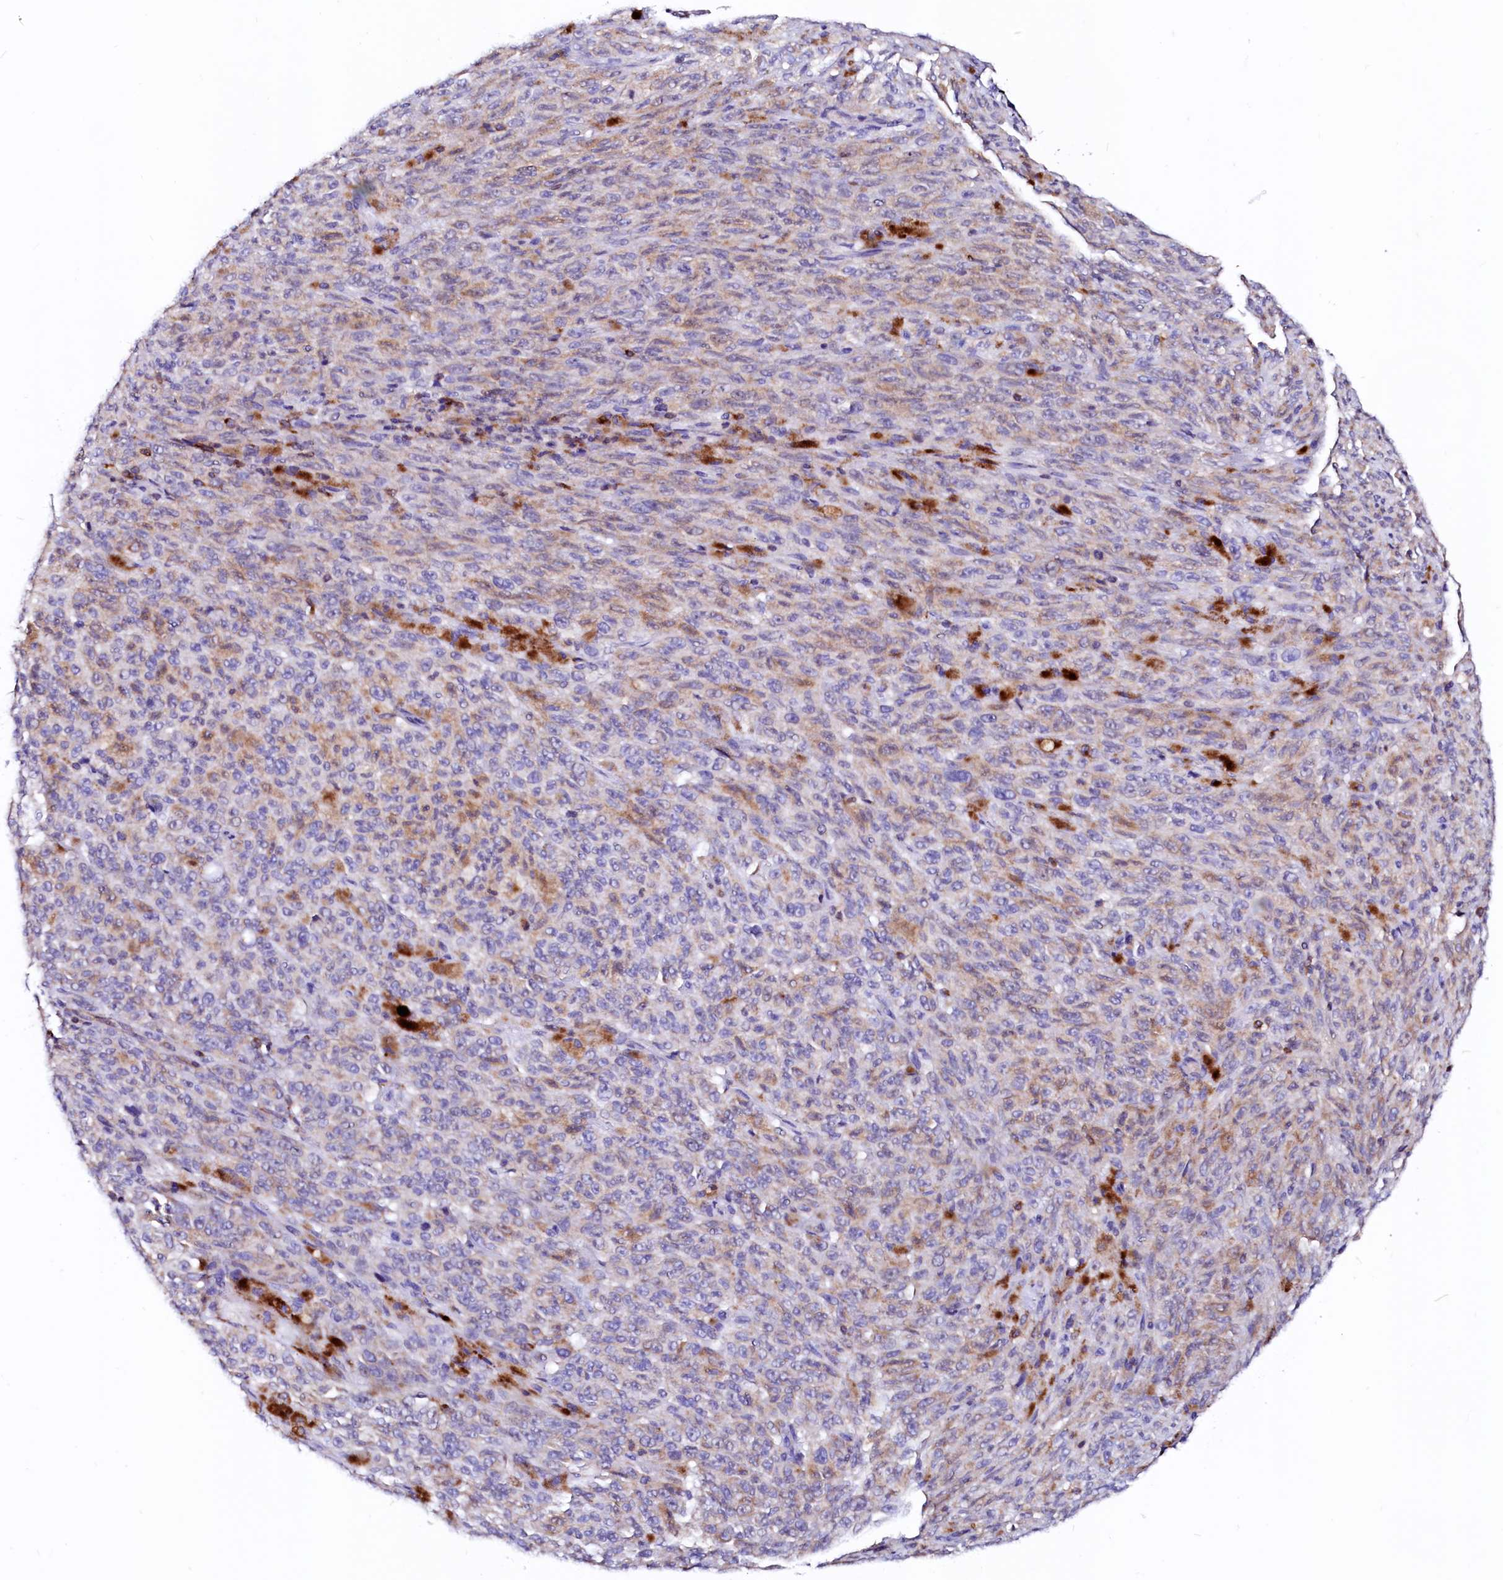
{"staining": {"intensity": "moderate", "quantity": "25%-75%", "location": "cytoplasmic/membranous"}, "tissue": "melanoma", "cell_type": "Tumor cells", "image_type": "cancer", "snomed": [{"axis": "morphology", "description": "Malignant melanoma, NOS"}, {"axis": "topography", "description": "Skin"}], "caption": "Tumor cells reveal medium levels of moderate cytoplasmic/membranous staining in about 25%-75% of cells in human melanoma. The staining was performed using DAB (3,3'-diaminobenzidine), with brown indicating positive protein expression. Nuclei are stained blue with hematoxylin.", "gene": "RAB27A", "patient": {"sex": "female", "age": 82}}